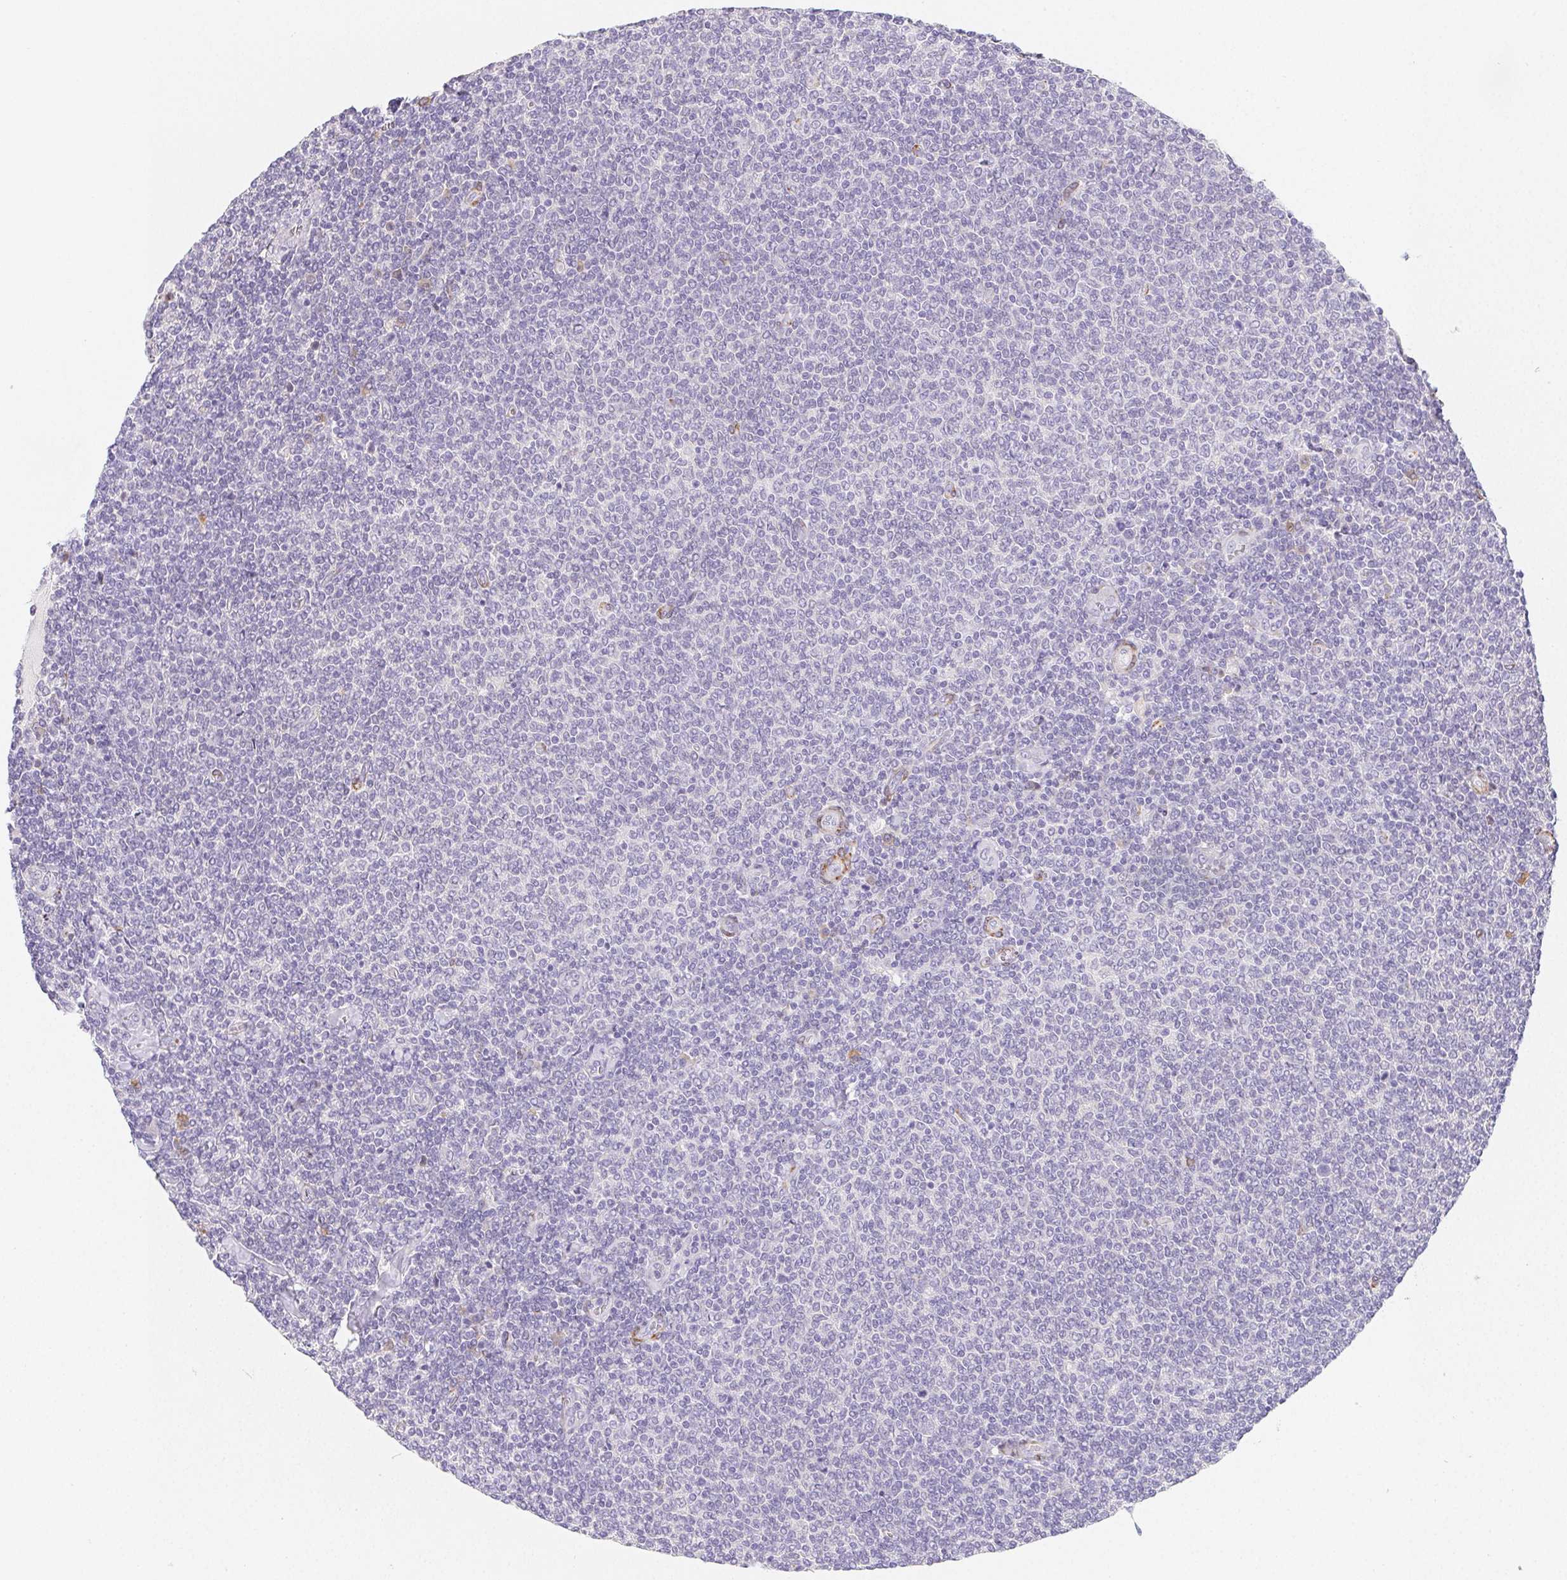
{"staining": {"intensity": "negative", "quantity": "none", "location": "none"}, "tissue": "lymphoma", "cell_type": "Tumor cells", "image_type": "cancer", "snomed": [{"axis": "morphology", "description": "Malignant lymphoma, non-Hodgkin's type, Low grade"}, {"axis": "topography", "description": "Lymph node"}], "caption": "Tumor cells are negative for brown protein staining in lymphoma. Nuclei are stained in blue.", "gene": "HRC", "patient": {"sex": "male", "age": 52}}